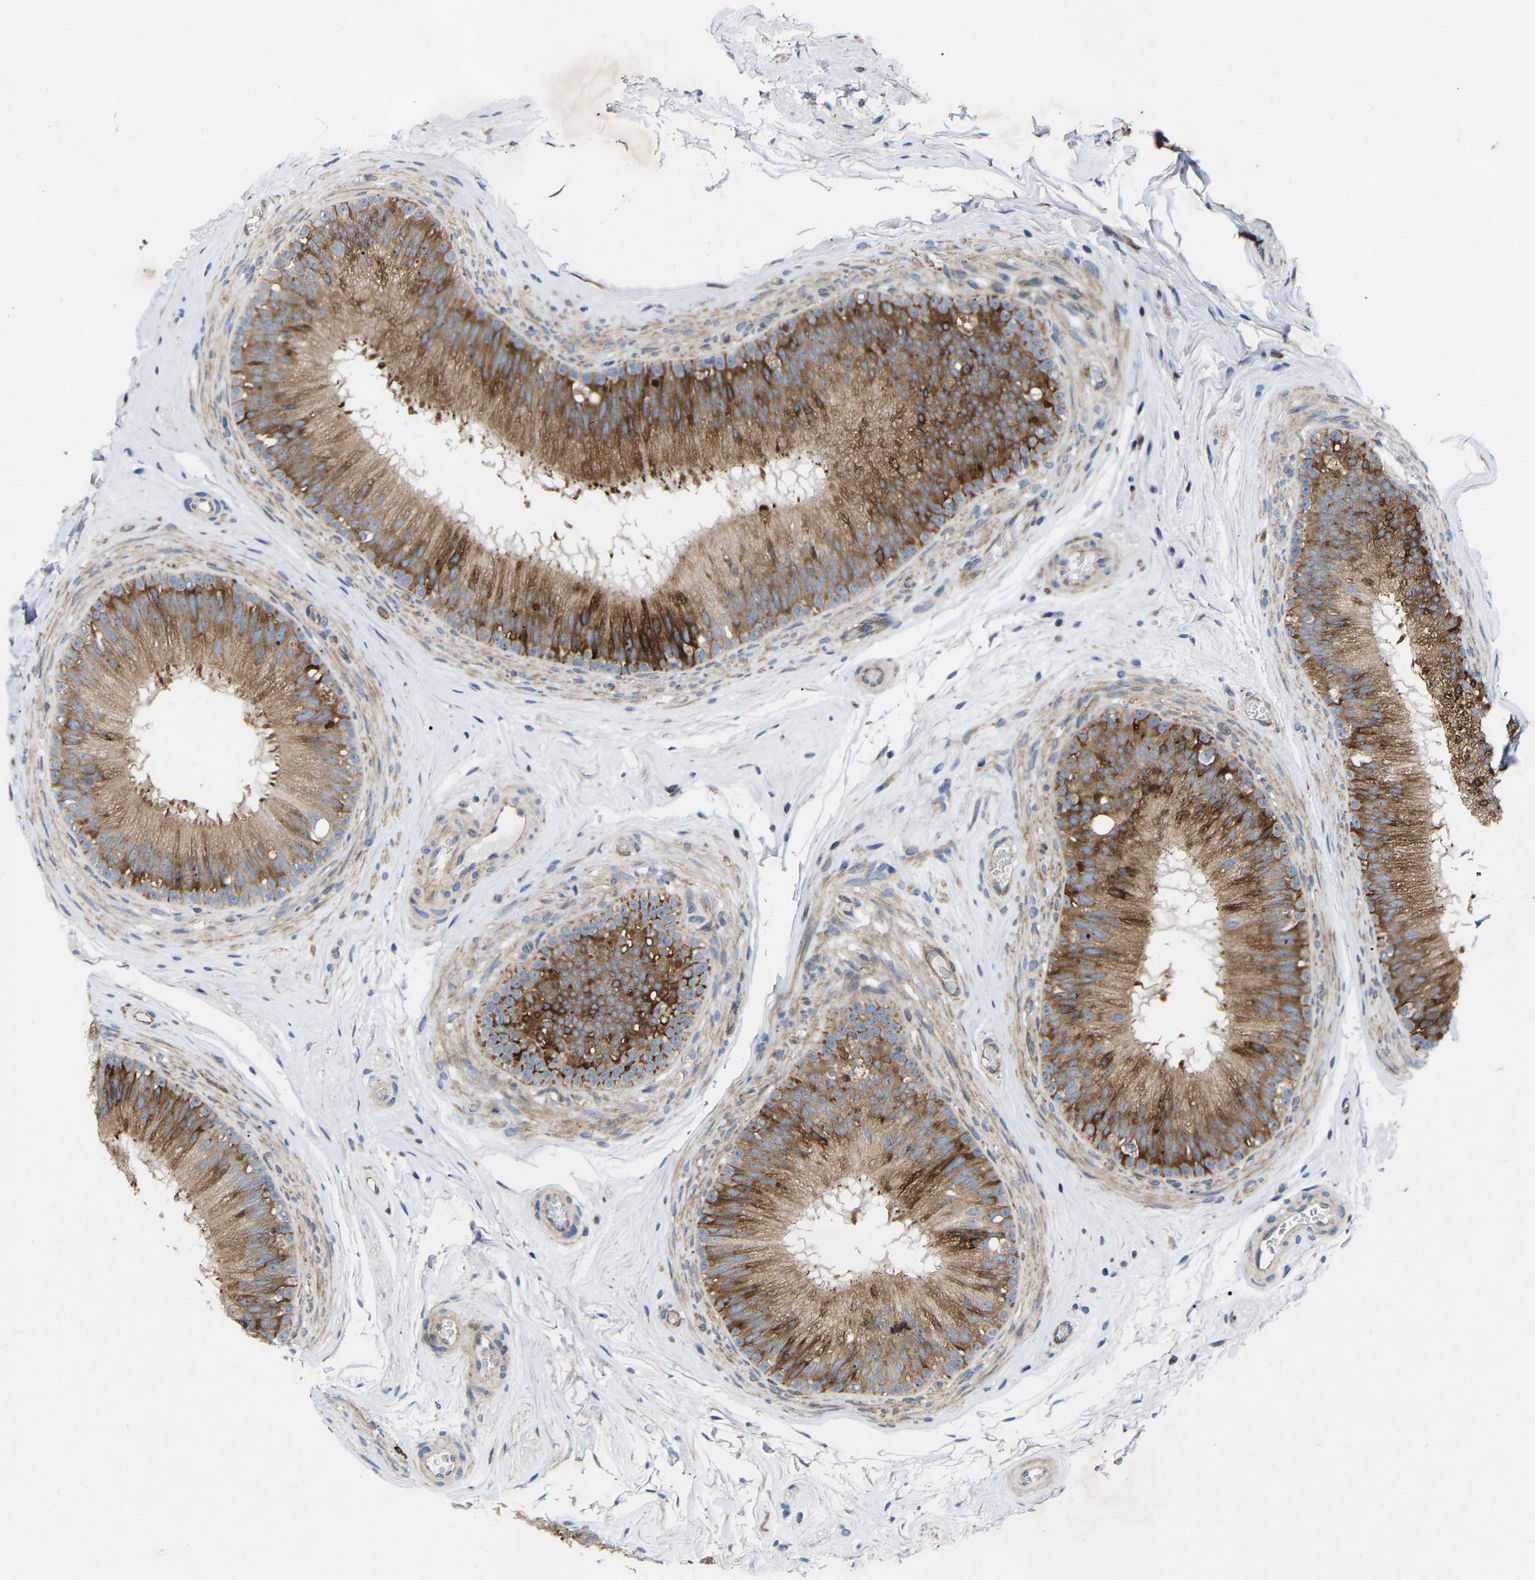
{"staining": {"intensity": "strong", "quantity": "25%-75%", "location": "cytoplasmic/membranous"}, "tissue": "epididymis", "cell_type": "Glandular cells", "image_type": "normal", "snomed": [{"axis": "morphology", "description": "Normal tissue, NOS"}, {"axis": "topography", "description": "Testis"}, {"axis": "topography", "description": "Epididymis"}], "caption": "Immunohistochemistry (DAB) staining of unremarkable epididymis demonstrates strong cytoplasmic/membranous protein expression in about 25%-75% of glandular cells.", "gene": "TOR1B", "patient": {"sex": "male", "age": 36}}